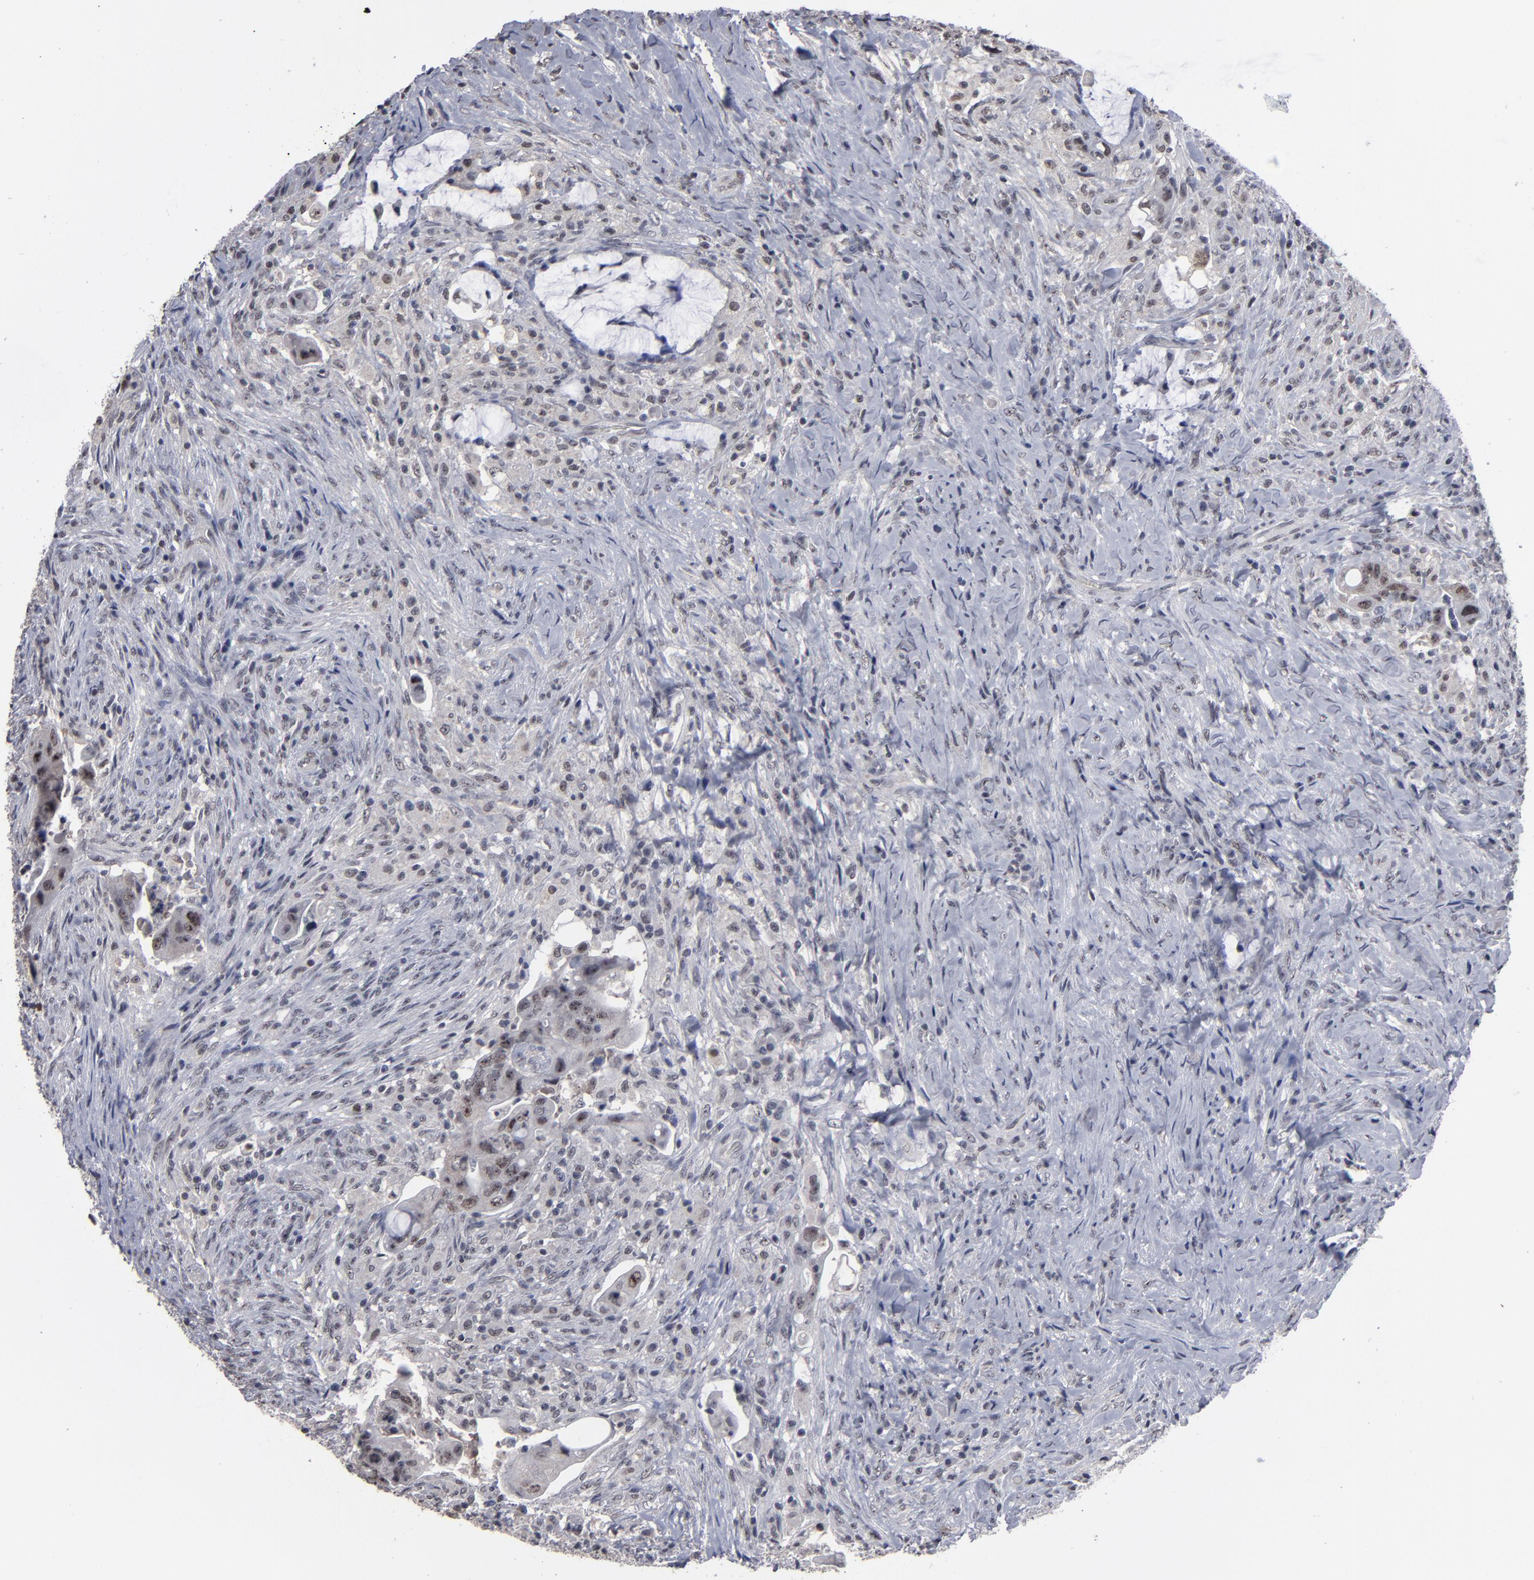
{"staining": {"intensity": "moderate", "quantity": "25%-75%", "location": "nuclear"}, "tissue": "colorectal cancer", "cell_type": "Tumor cells", "image_type": "cancer", "snomed": [{"axis": "morphology", "description": "Adenocarcinoma, NOS"}, {"axis": "topography", "description": "Rectum"}], "caption": "Colorectal cancer (adenocarcinoma) tissue displays moderate nuclear staining in about 25%-75% of tumor cells", "gene": "SSRP1", "patient": {"sex": "female", "age": 71}}